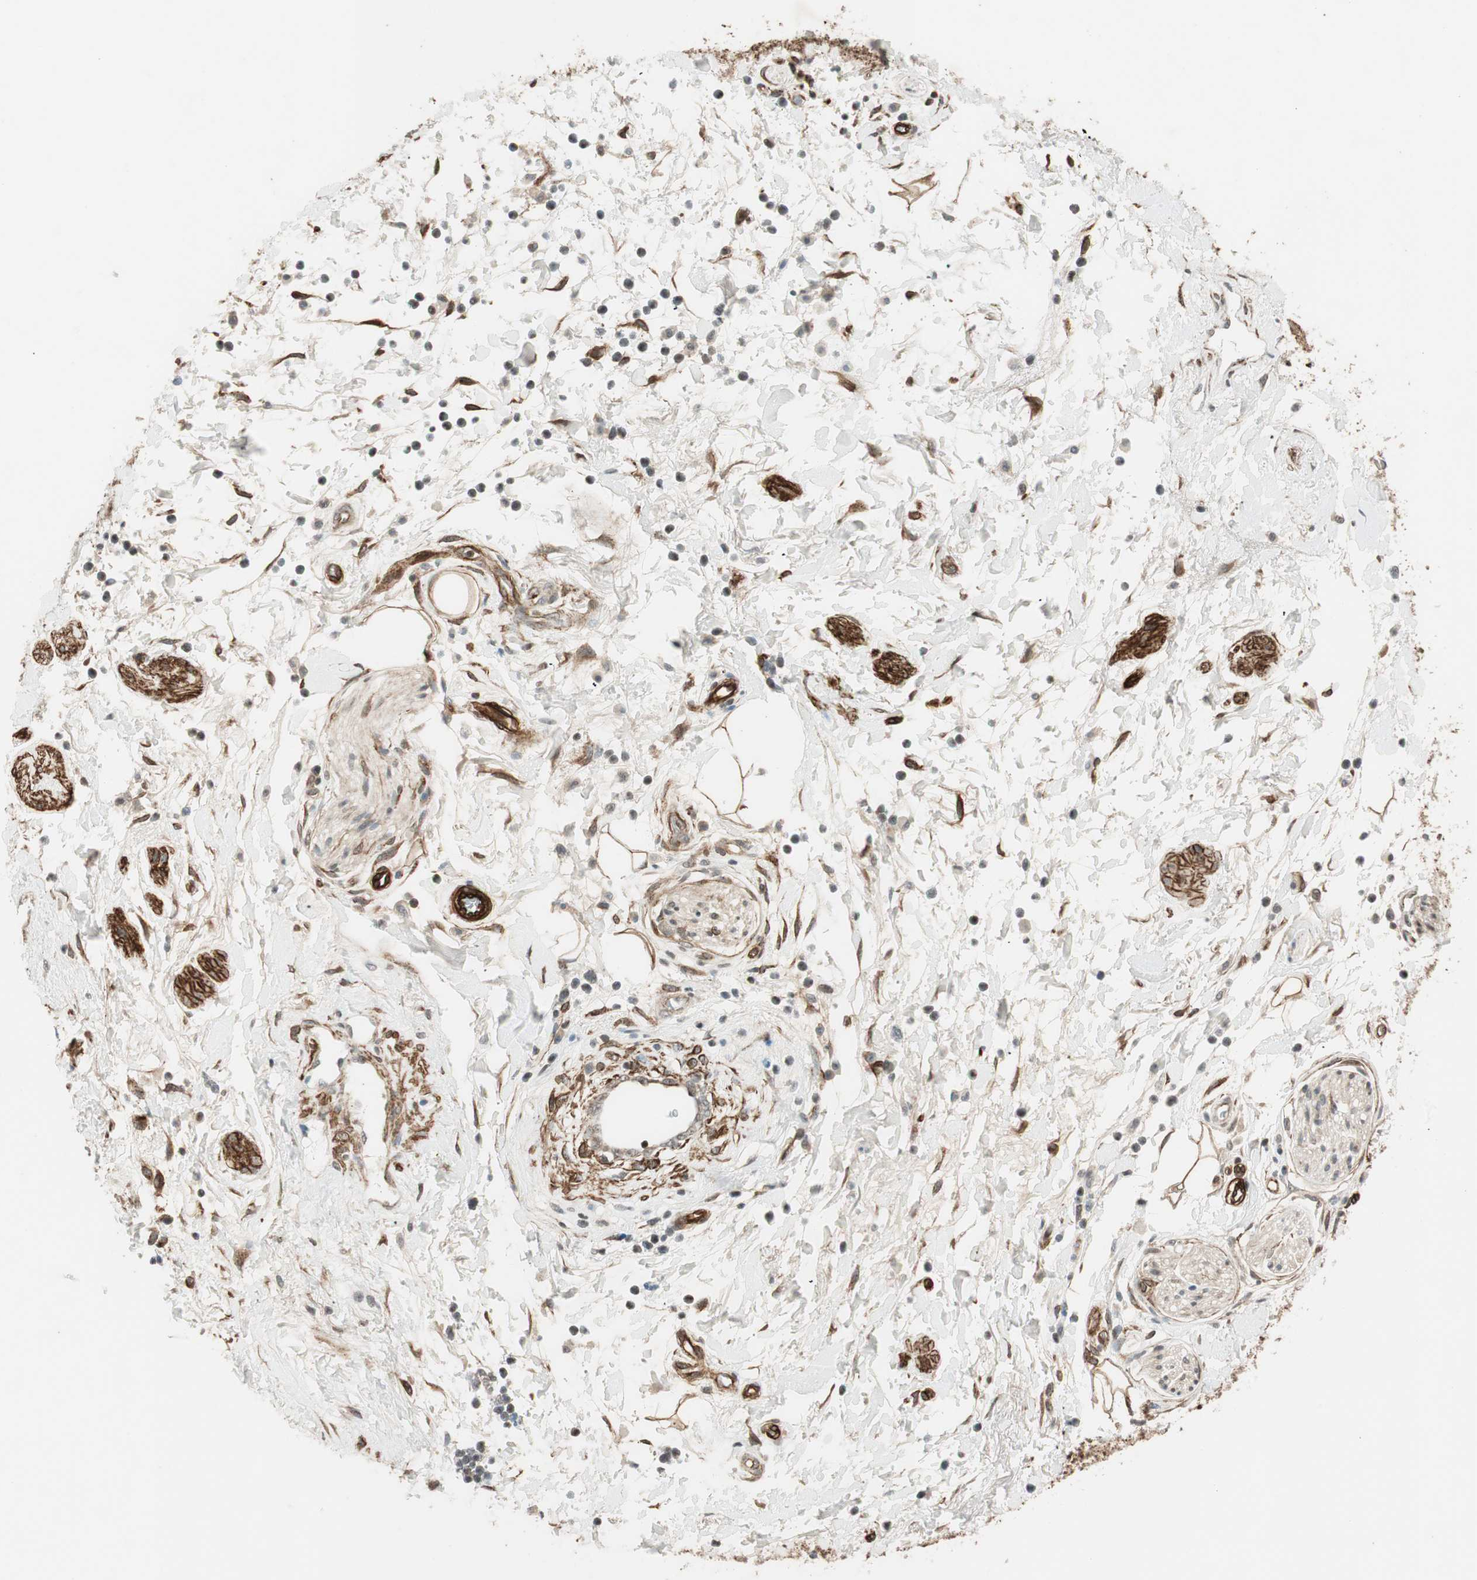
{"staining": {"intensity": "moderate", "quantity": ">75%", "location": "cytoplasmic/membranous,nuclear"}, "tissue": "adipose tissue", "cell_type": "Adipocytes", "image_type": "normal", "snomed": [{"axis": "morphology", "description": "Normal tissue, NOS"}, {"axis": "topography", "description": "Soft tissue"}, {"axis": "topography", "description": "Peripheral nerve tissue"}], "caption": "Immunohistochemistry micrograph of unremarkable human adipose tissue stained for a protein (brown), which shows medium levels of moderate cytoplasmic/membranous,nuclear expression in about >75% of adipocytes.", "gene": "CDK19", "patient": {"sex": "female", "age": 71}}